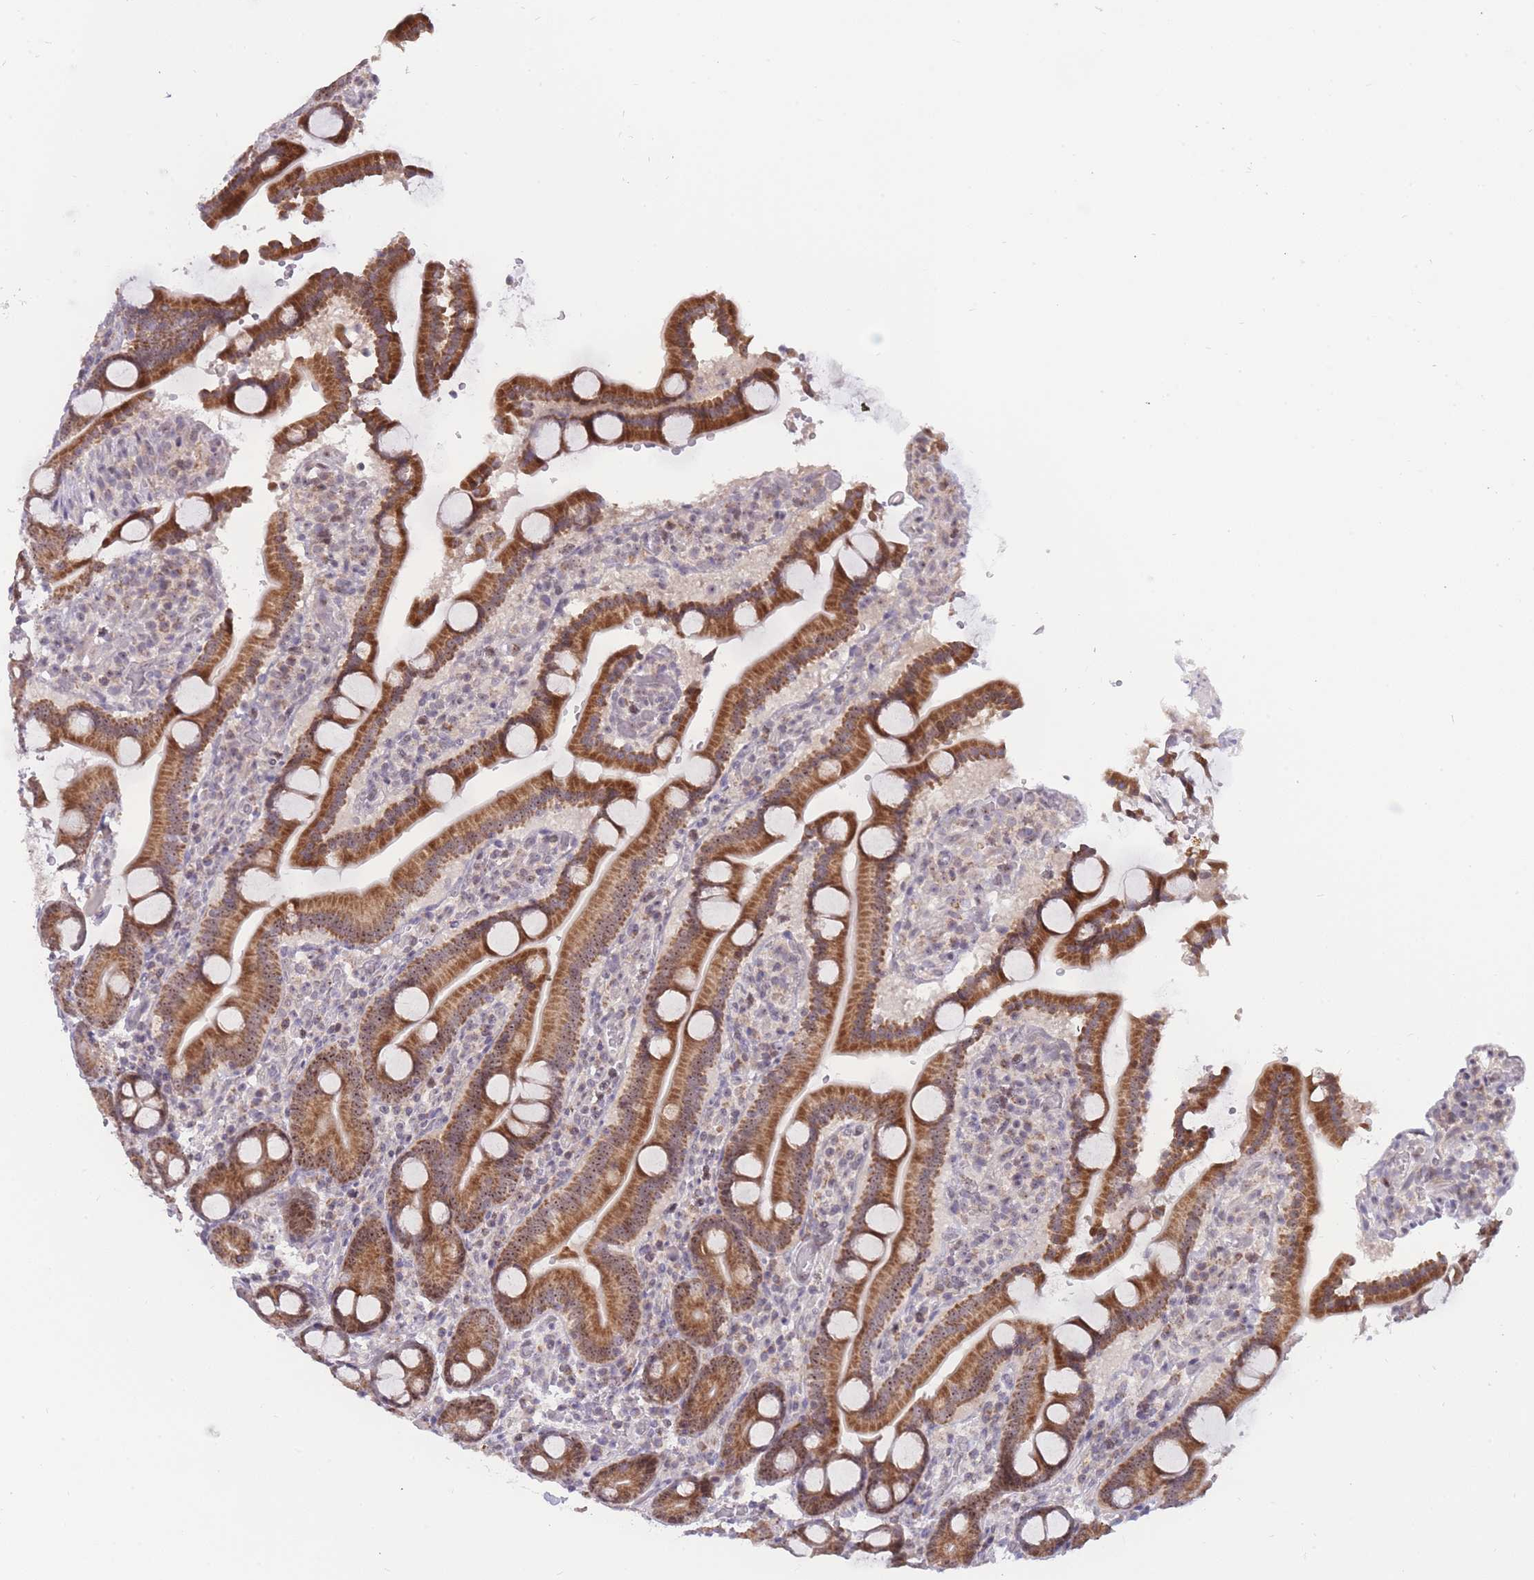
{"staining": {"intensity": "strong", "quantity": ">75%", "location": "cytoplasmic/membranous,nuclear"}, "tissue": "duodenum", "cell_type": "Glandular cells", "image_type": "normal", "snomed": [{"axis": "morphology", "description": "Normal tissue, NOS"}, {"axis": "topography", "description": "Duodenum"}], "caption": "A micrograph of duodenum stained for a protein shows strong cytoplasmic/membranous,nuclear brown staining in glandular cells. (Stains: DAB (3,3'-diaminobenzidine) in brown, nuclei in blue, Microscopy: brightfield microscopy at high magnification).", "gene": "MCIDAS", "patient": {"sex": "male", "age": 55}}